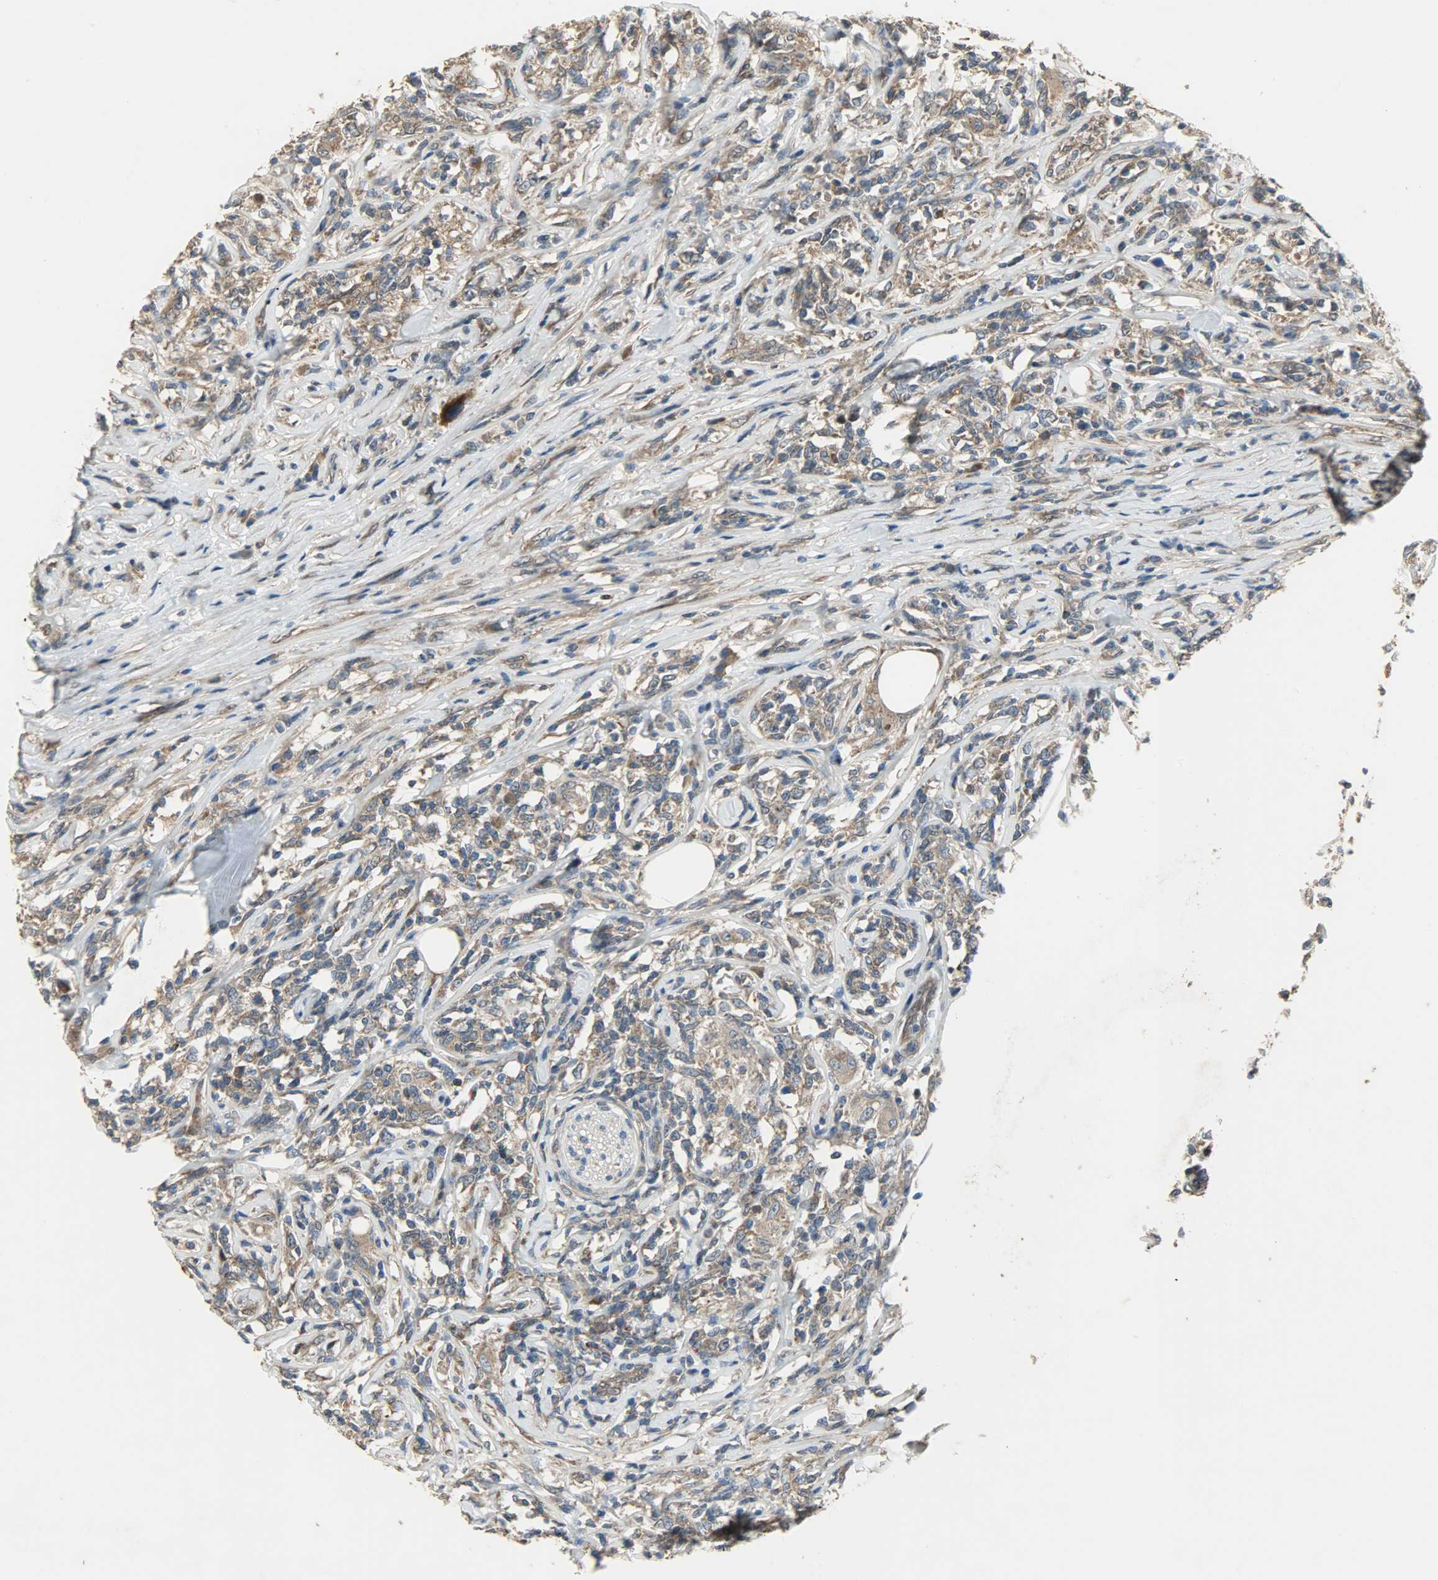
{"staining": {"intensity": "moderate", "quantity": ">75%", "location": "cytoplasmic/membranous"}, "tissue": "lymphoma", "cell_type": "Tumor cells", "image_type": "cancer", "snomed": [{"axis": "morphology", "description": "Malignant lymphoma, non-Hodgkin's type, High grade"}, {"axis": "topography", "description": "Lymph node"}], "caption": "Human malignant lymphoma, non-Hodgkin's type (high-grade) stained with a brown dye displays moderate cytoplasmic/membranous positive staining in approximately >75% of tumor cells.", "gene": "AMT", "patient": {"sex": "female", "age": 84}}